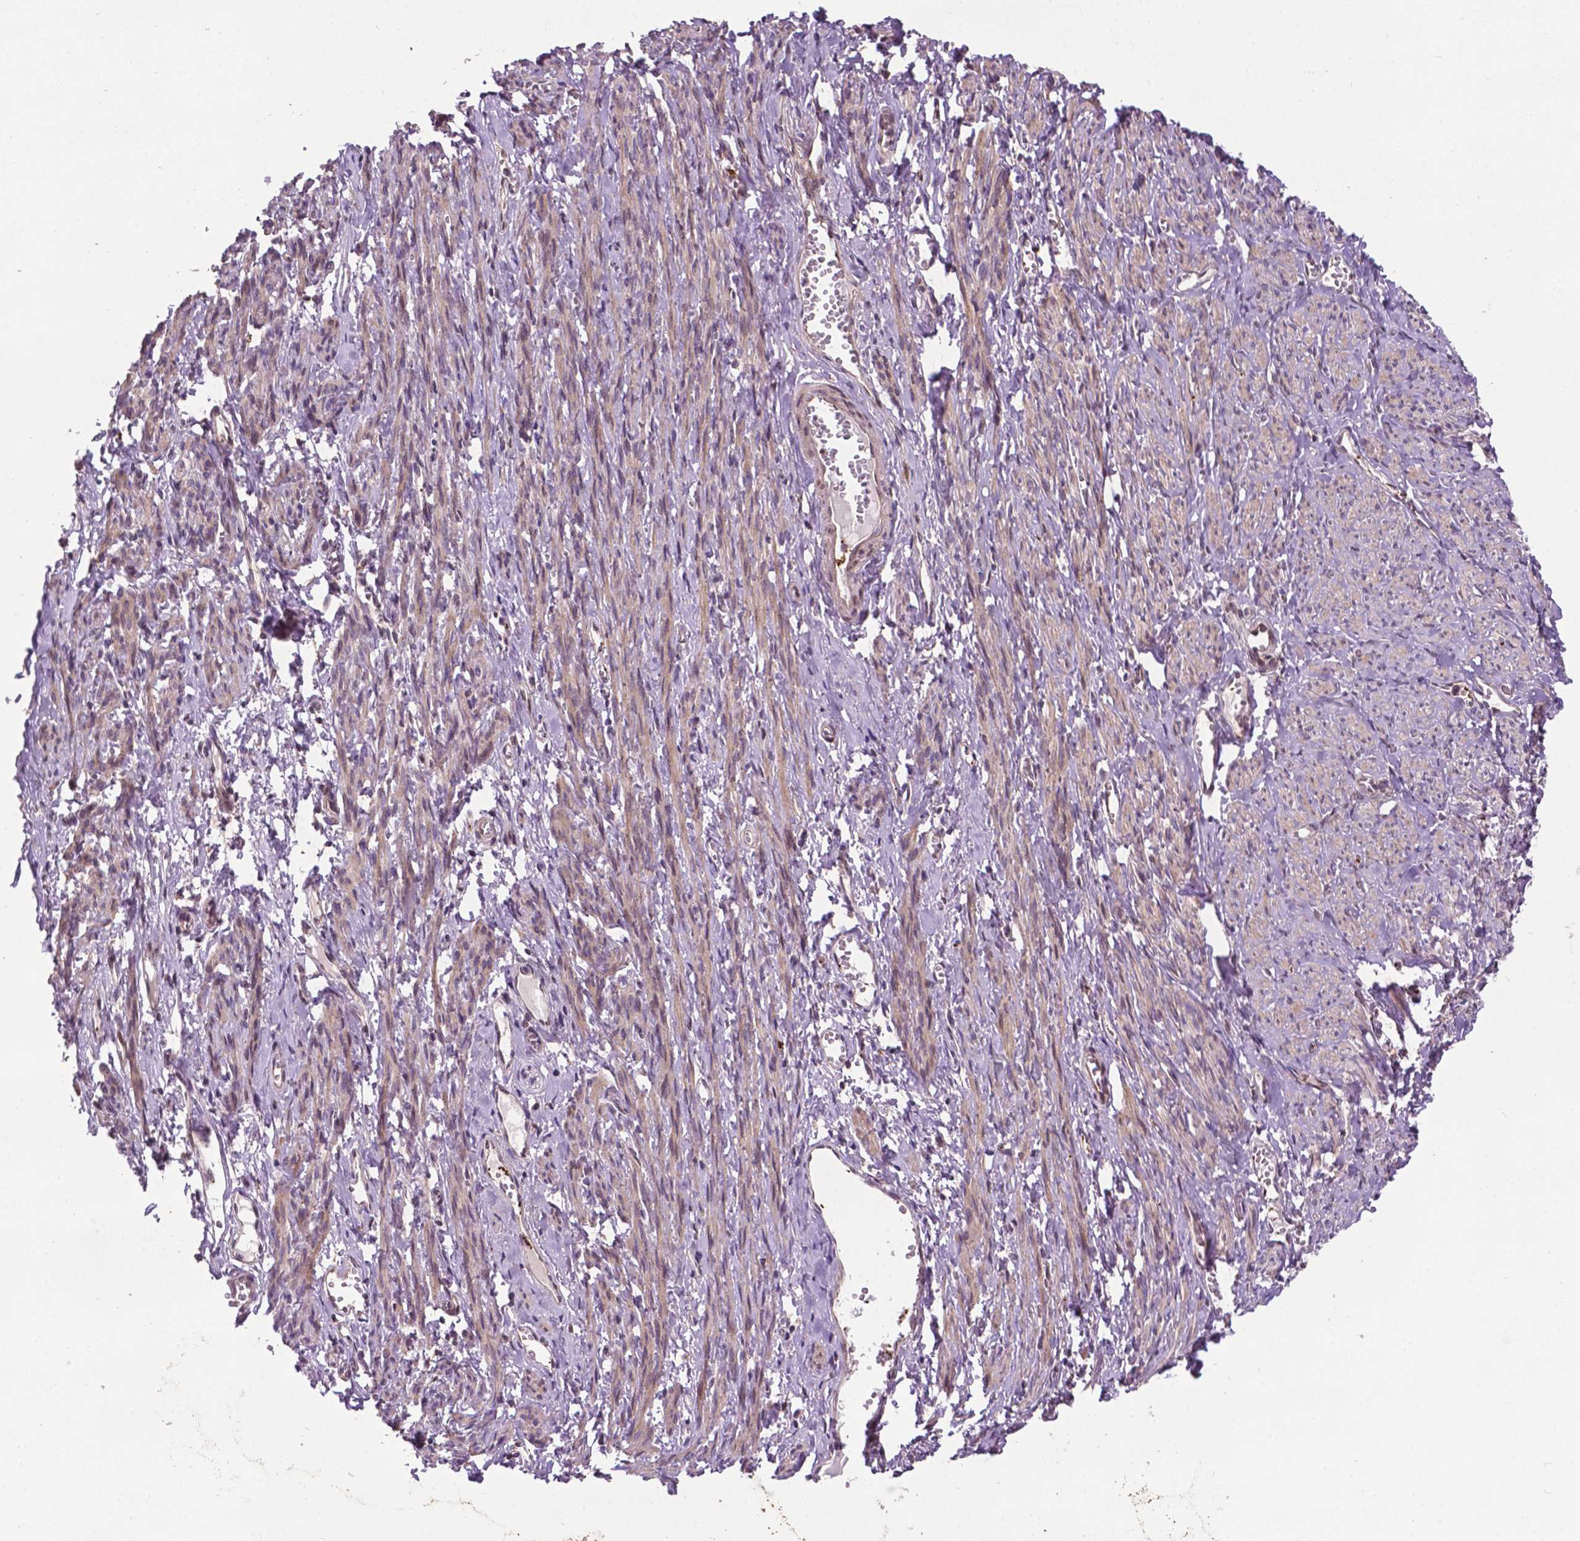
{"staining": {"intensity": "moderate", "quantity": "25%-75%", "location": "cytoplasmic/membranous,nuclear"}, "tissue": "smooth muscle", "cell_type": "Smooth muscle cells", "image_type": "normal", "snomed": [{"axis": "morphology", "description": "Normal tissue, NOS"}, {"axis": "topography", "description": "Smooth muscle"}], "caption": "Moderate cytoplasmic/membranous,nuclear protein positivity is present in about 25%-75% of smooth muscle cells in smooth muscle. (DAB IHC, brown staining for protein, blue staining for nuclei).", "gene": "SPNS2", "patient": {"sex": "female", "age": 65}}